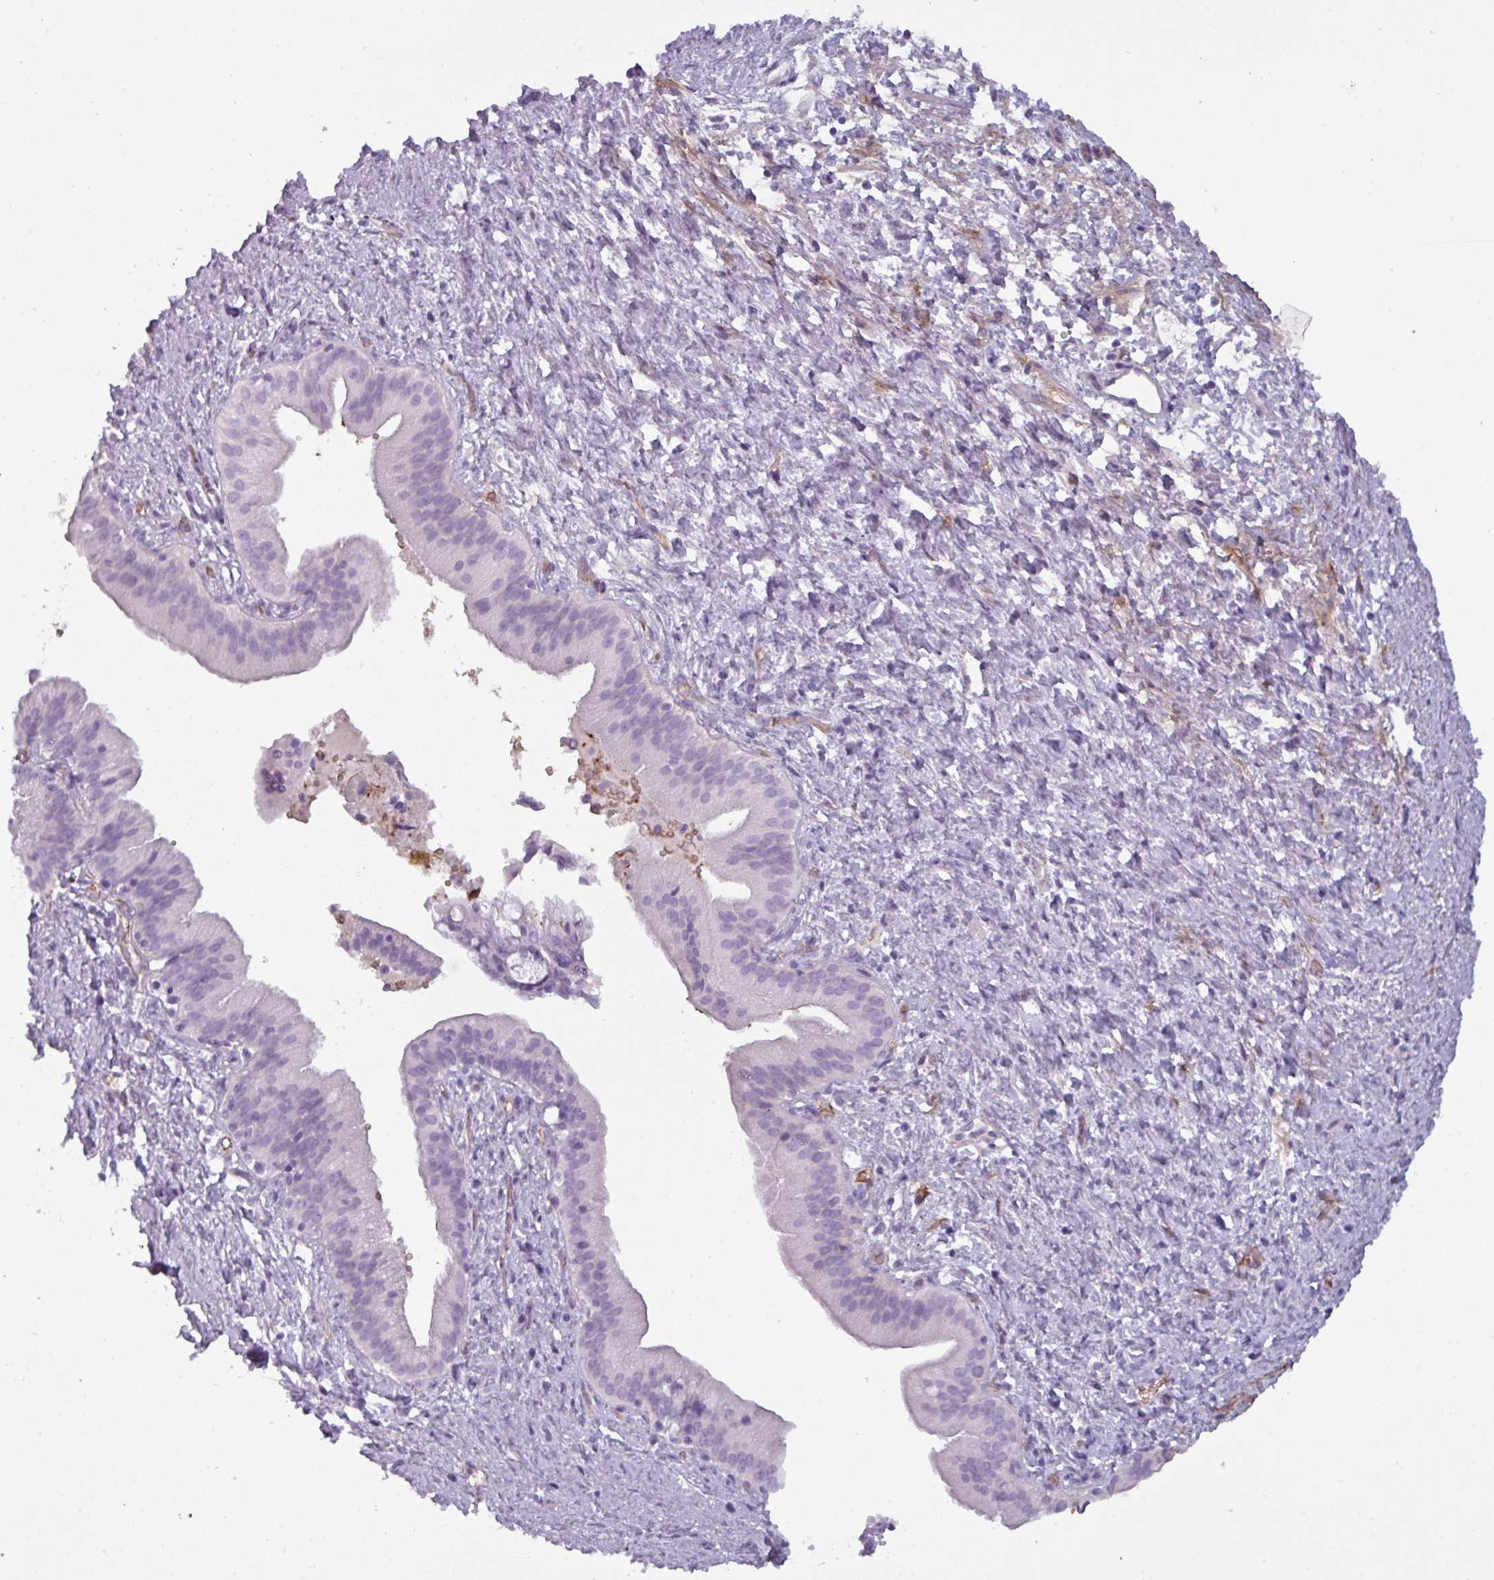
{"staining": {"intensity": "negative", "quantity": "none", "location": "none"}, "tissue": "pancreatic cancer", "cell_type": "Tumor cells", "image_type": "cancer", "snomed": [{"axis": "morphology", "description": "Adenocarcinoma, NOS"}, {"axis": "topography", "description": "Pancreas"}], "caption": "Human pancreatic cancer (adenocarcinoma) stained for a protein using immunohistochemistry (IHC) displays no staining in tumor cells.", "gene": "AREL1", "patient": {"sex": "male", "age": 68}}